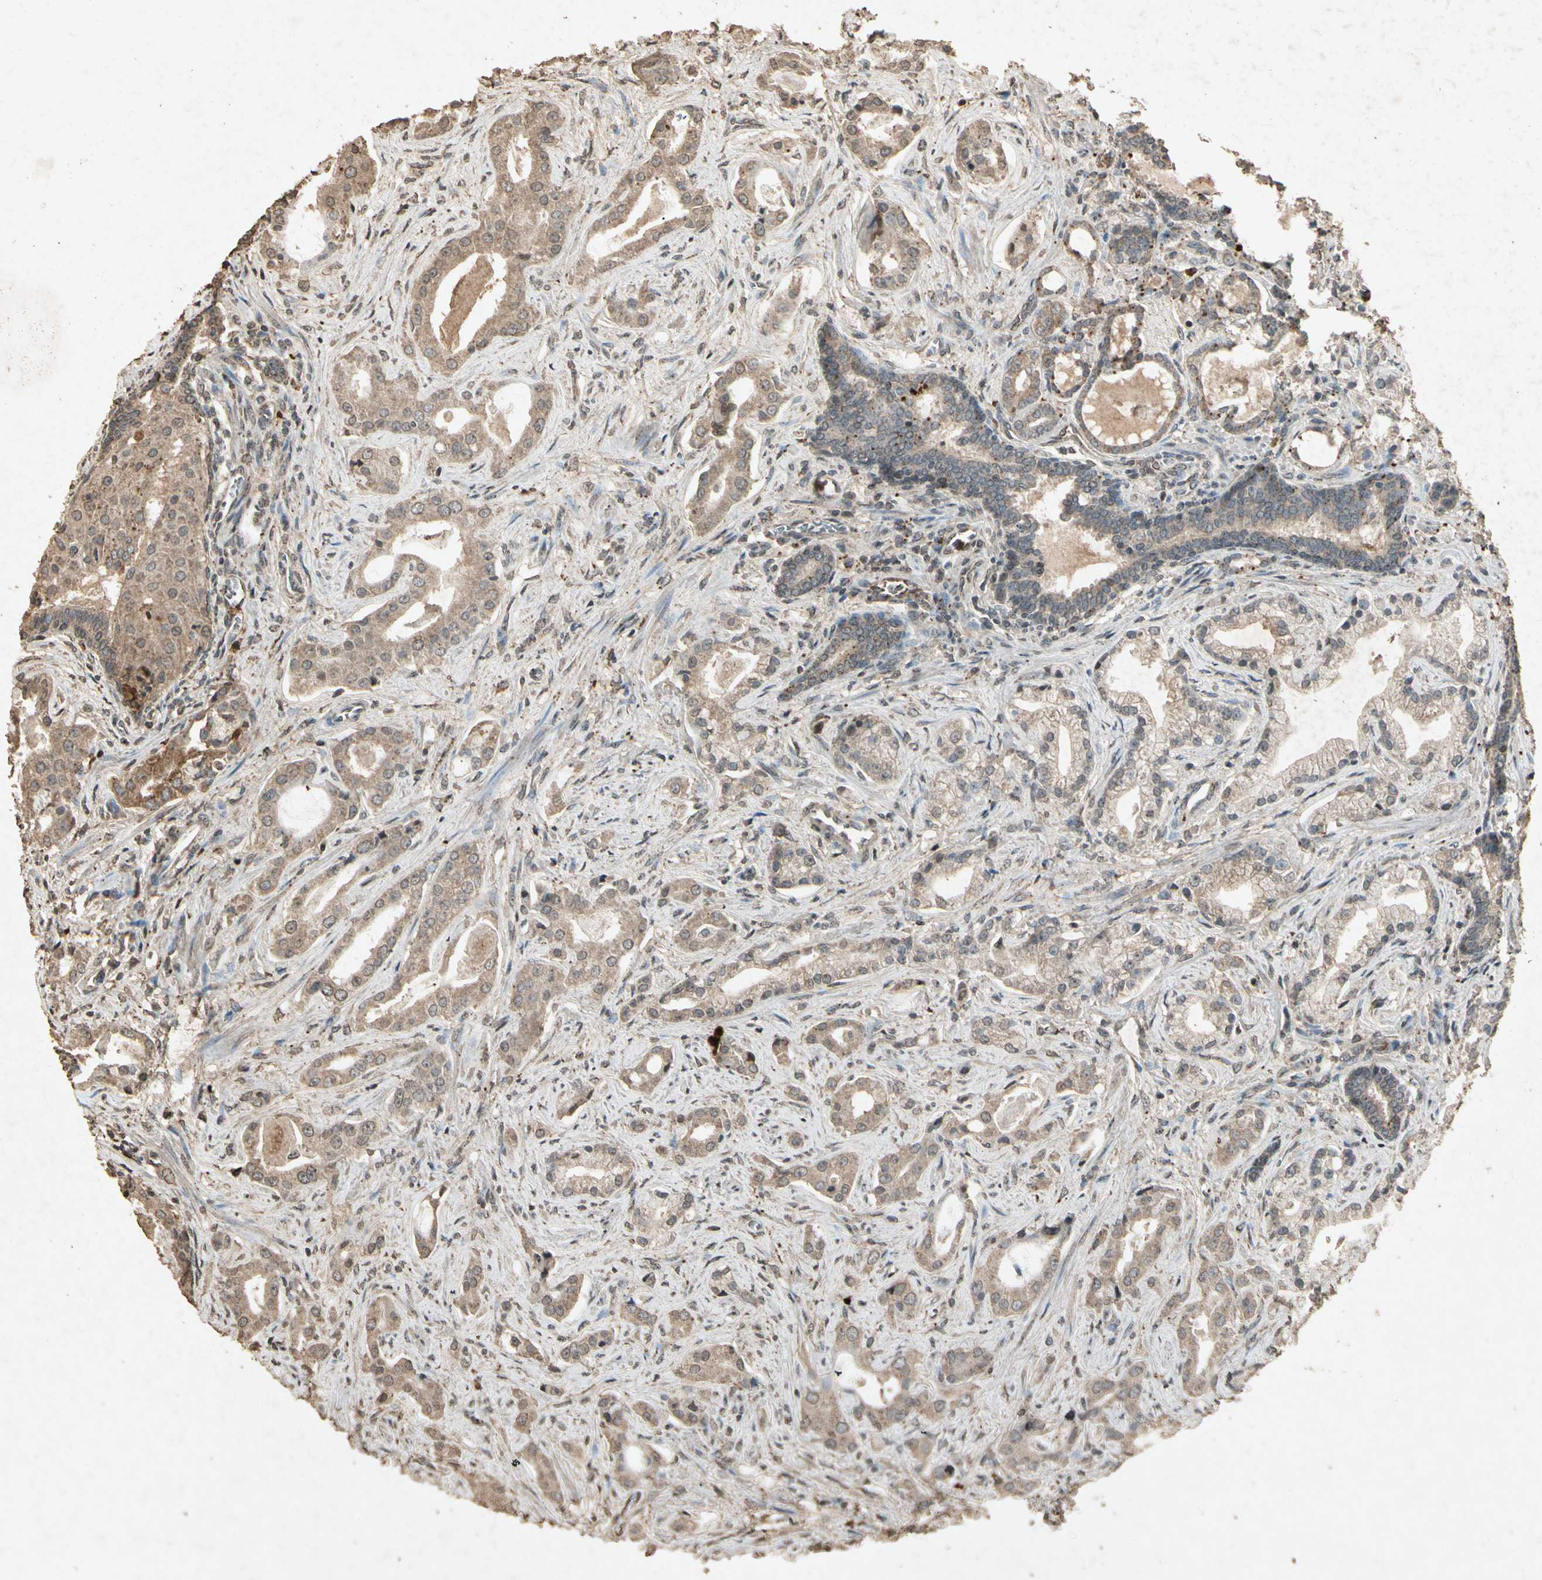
{"staining": {"intensity": "moderate", "quantity": ">75%", "location": "cytoplasmic/membranous"}, "tissue": "prostate cancer", "cell_type": "Tumor cells", "image_type": "cancer", "snomed": [{"axis": "morphology", "description": "Adenocarcinoma, Low grade"}, {"axis": "topography", "description": "Prostate"}], "caption": "Immunohistochemistry staining of adenocarcinoma (low-grade) (prostate), which demonstrates medium levels of moderate cytoplasmic/membranous staining in approximately >75% of tumor cells indicating moderate cytoplasmic/membranous protein positivity. The staining was performed using DAB (brown) for protein detection and nuclei were counterstained in hematoxylin (blue).", "gene": "GC", "patient": {"sex": "male", "age": 59}}